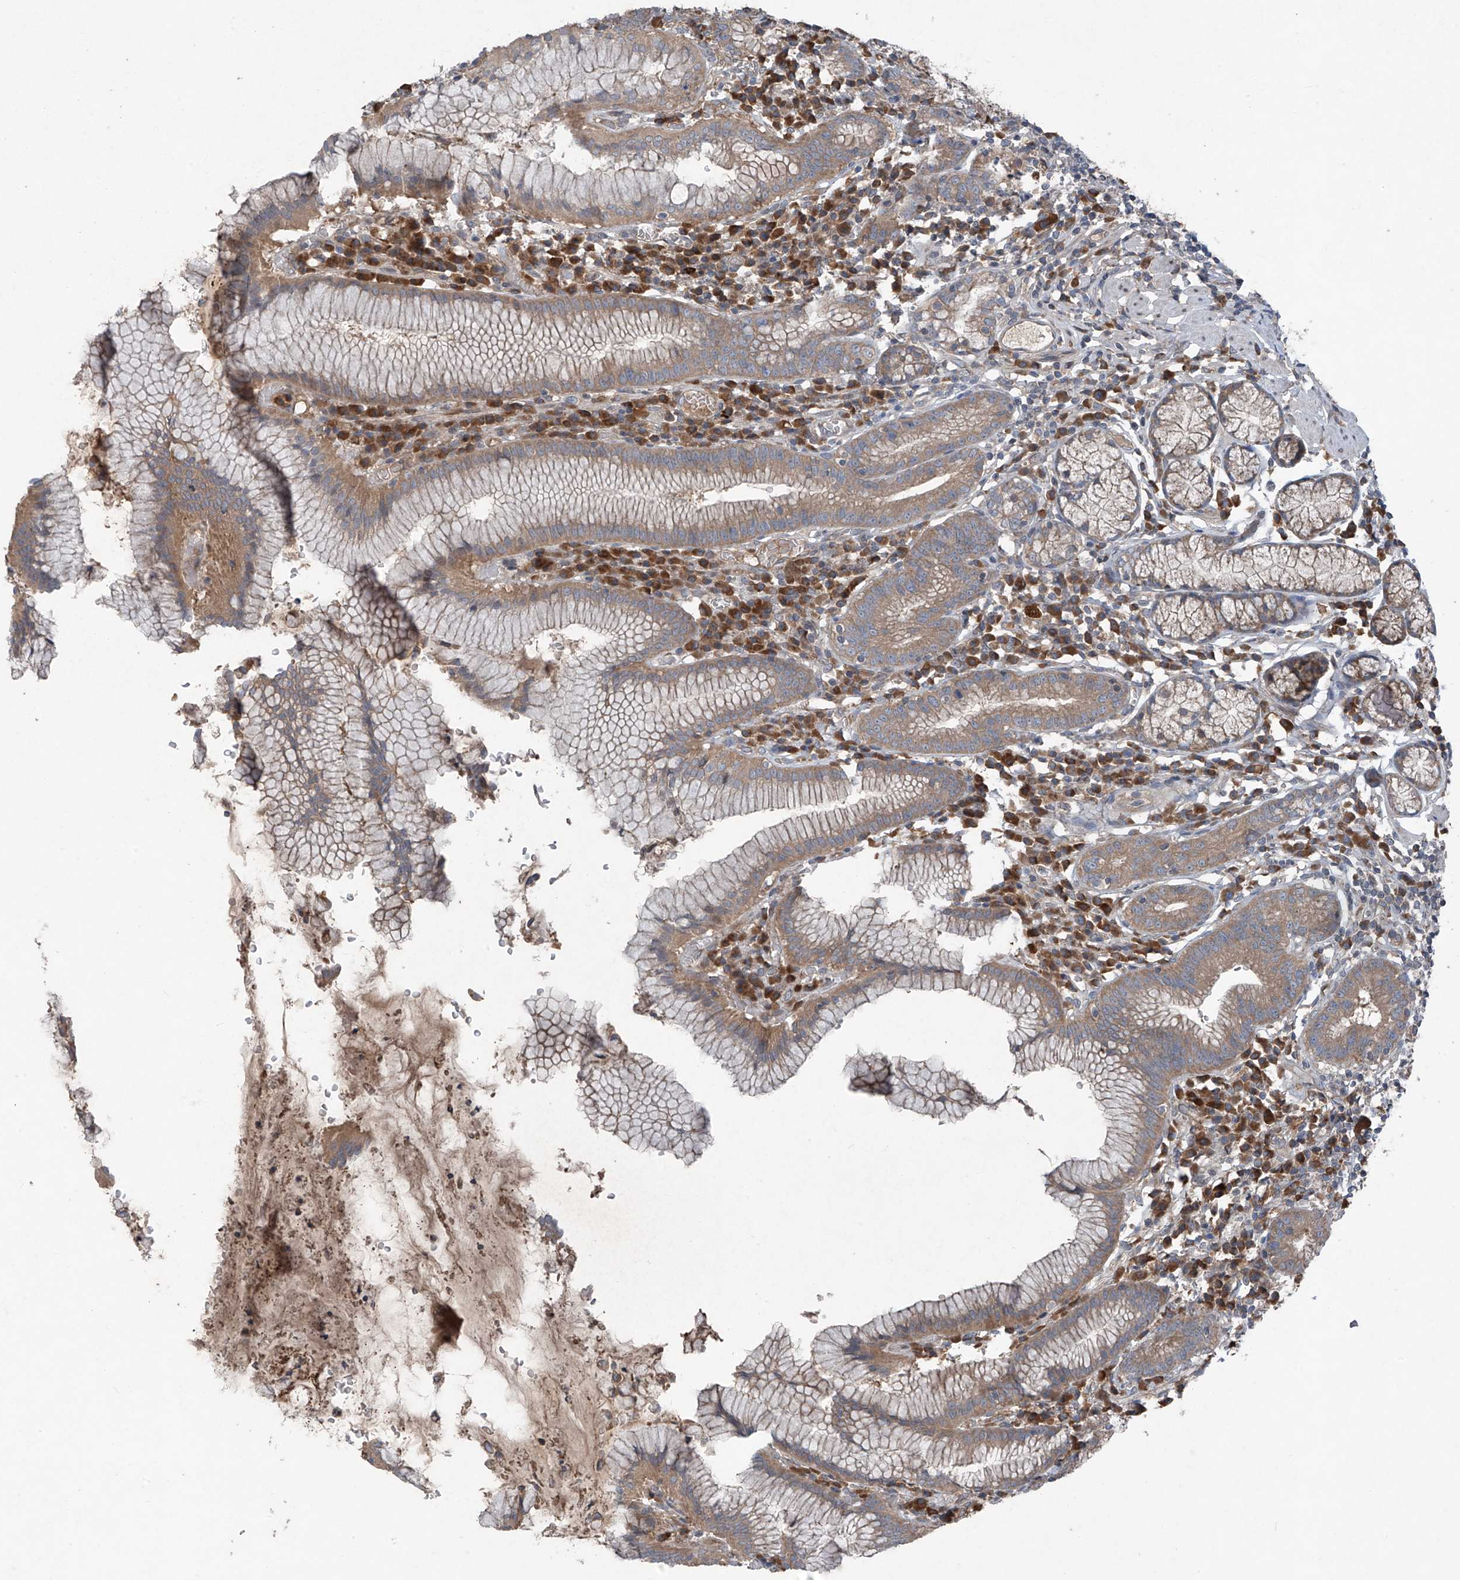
{"staining": {"intensity": "moderate", "quantity": ">75%", "location": "cytoplasmic/membranous"}, "tissue": "stomach", "cell_type": "Glandular cells", "image_type": "normal", "snomed": [{"axis": "morphology", "description": "Normal tissue, NOS"}, {"axis": "topography", "description": "Stomach"}], "caption": "Protein expression analysis of unremarkable human stomach reveals moderate cytoplasmic/membranous staining in about >75% of glandular cells.", "gene": "FOXRED2", "patient": {"sex": "male", "age": 55}}